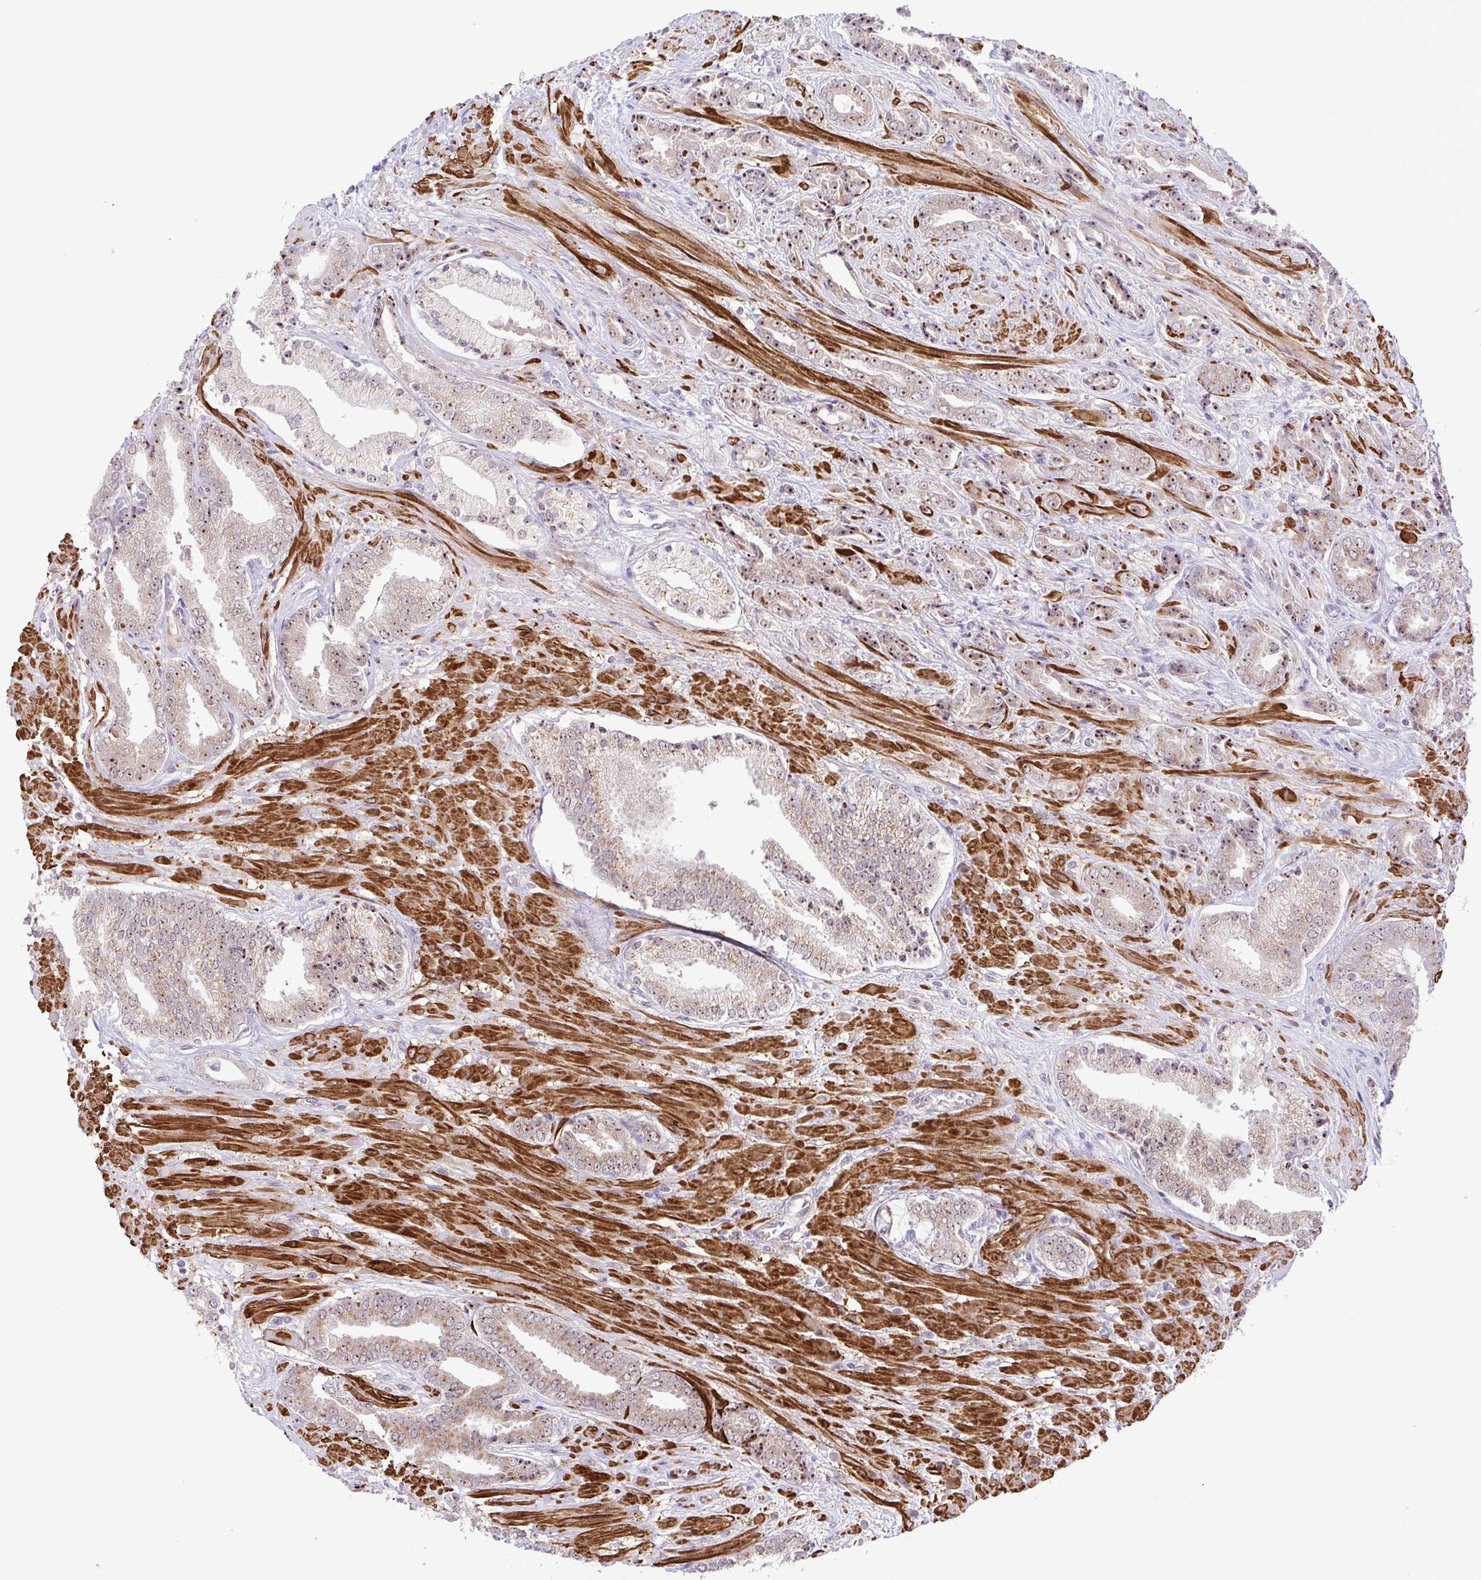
{"staining": {"intensity": "moderate", "quantity": "25%-75%", "location": "nuclear"}, "tissue": "prostate cancer", "cell_type": "Tumor cells", "image_type": "cancer", "snomed": [{"axis": "morphology", "description": "Adenocarcinoma, High grade"}, {"axis": "topography", "description": "Prostate"}], "caption": "An immunohistochemistry (IHC) micrograph of neoplastic tissue is shown. Protein staining in brown shows moderate nuclear positivity in prostate cancer (adenocarcinoma (high-grade)) within tumor cells.", "gene": "RSL24D1", "patient": {"sex": "male", "age": 56}}